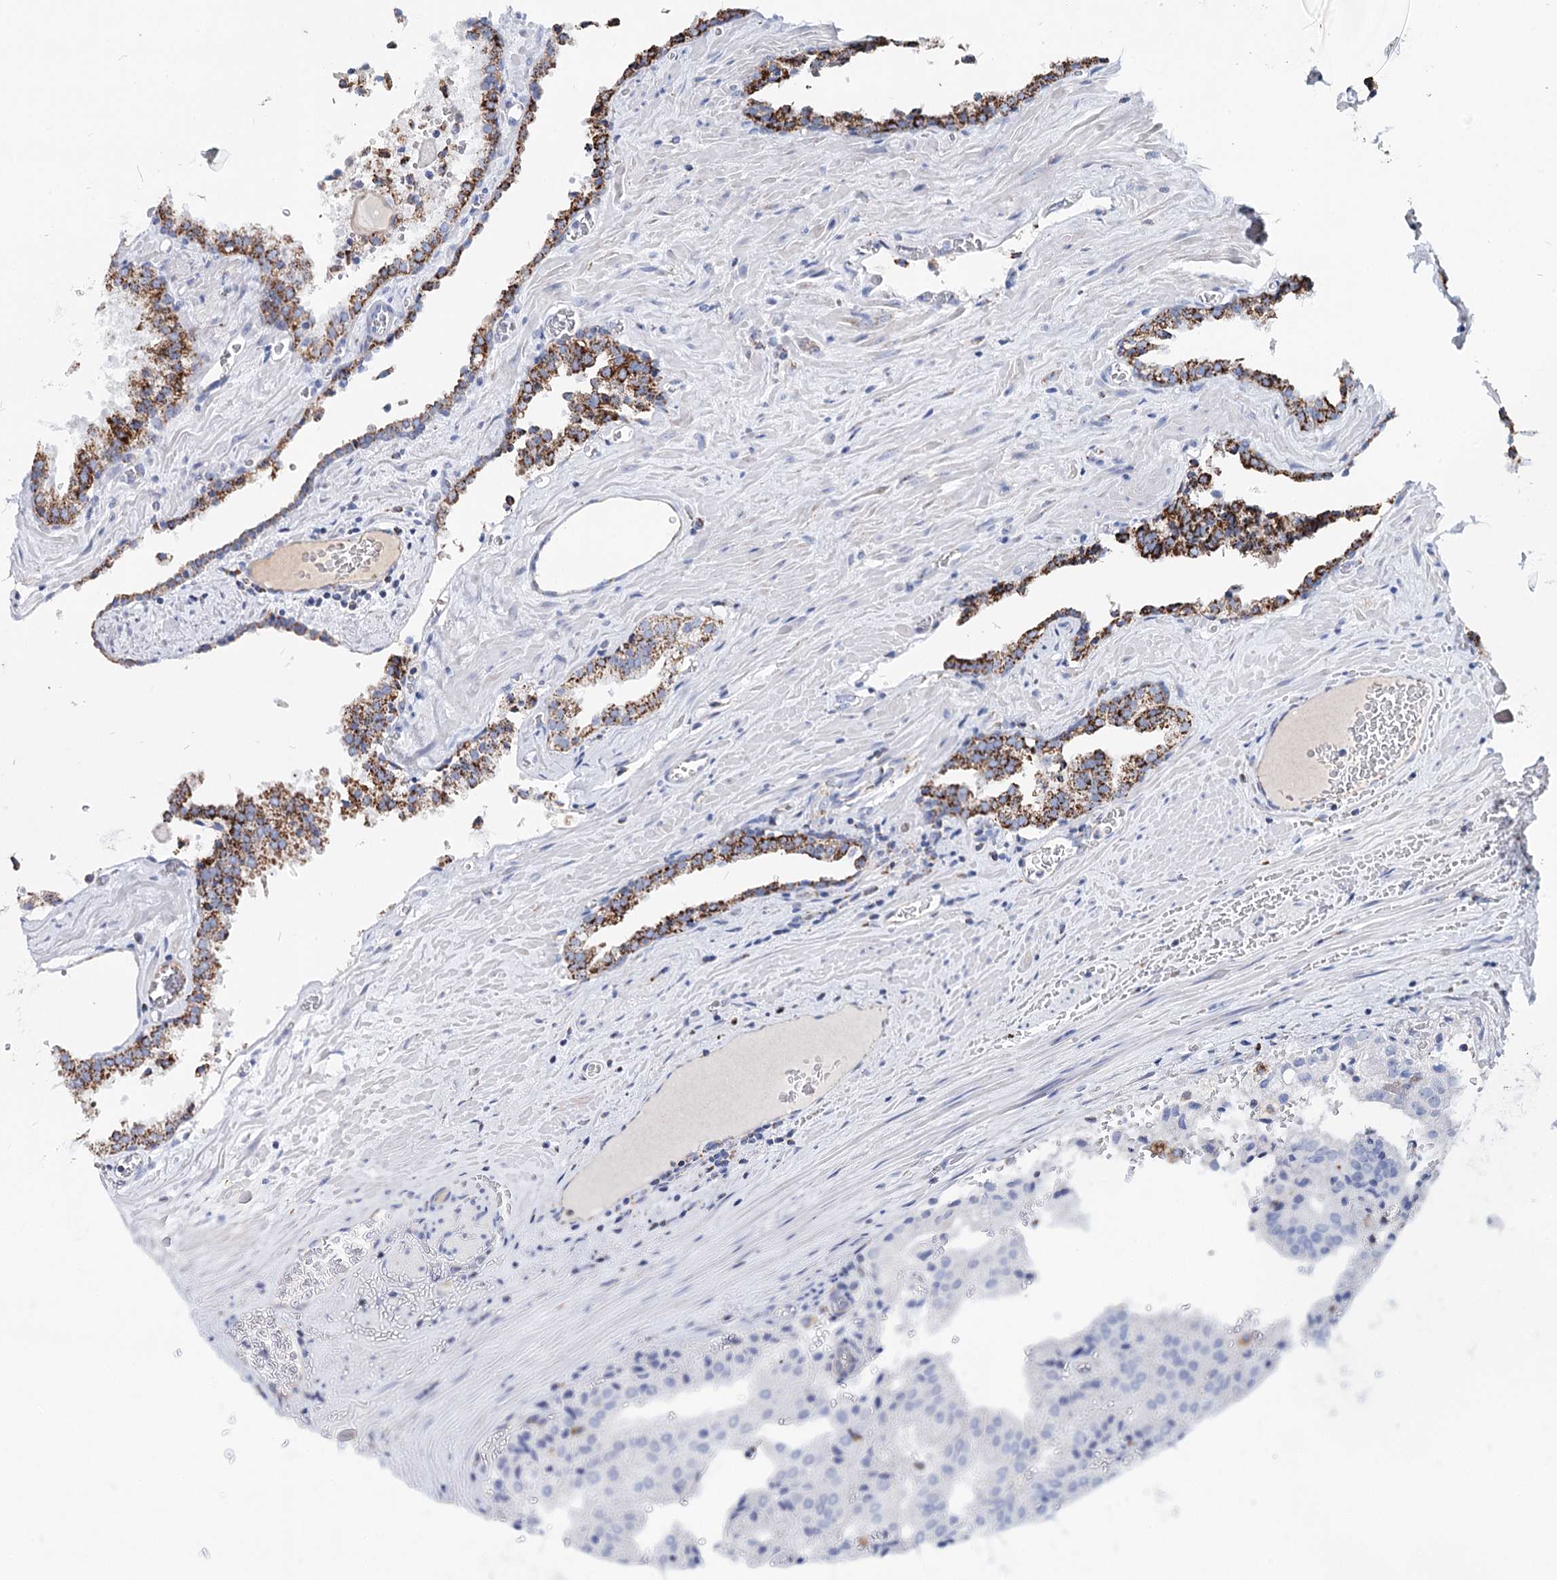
{"staining": {"intensity": "strong", "quantity": ">75%", "location": "cytoplasmic/membranous"}, "tissue": "prostate cancer", "cell_type": "Tumor cells", "image_type": "cancer", "snomed": [{"axis": "morphology", "description": "Adenocarcinoma, High grade"}, {"axis": "topography", "description": "Prostate"}], "caption": "IHC micrograph of high-grade adenocarcinoma (prostate) stained for a protein (brown), which reveals high levels of strong cytoplasmic/membranous expression in approximately >75% of tumor cells.", "gene": "MCCC2", "patient": {"sex": "male", "age": 68}}